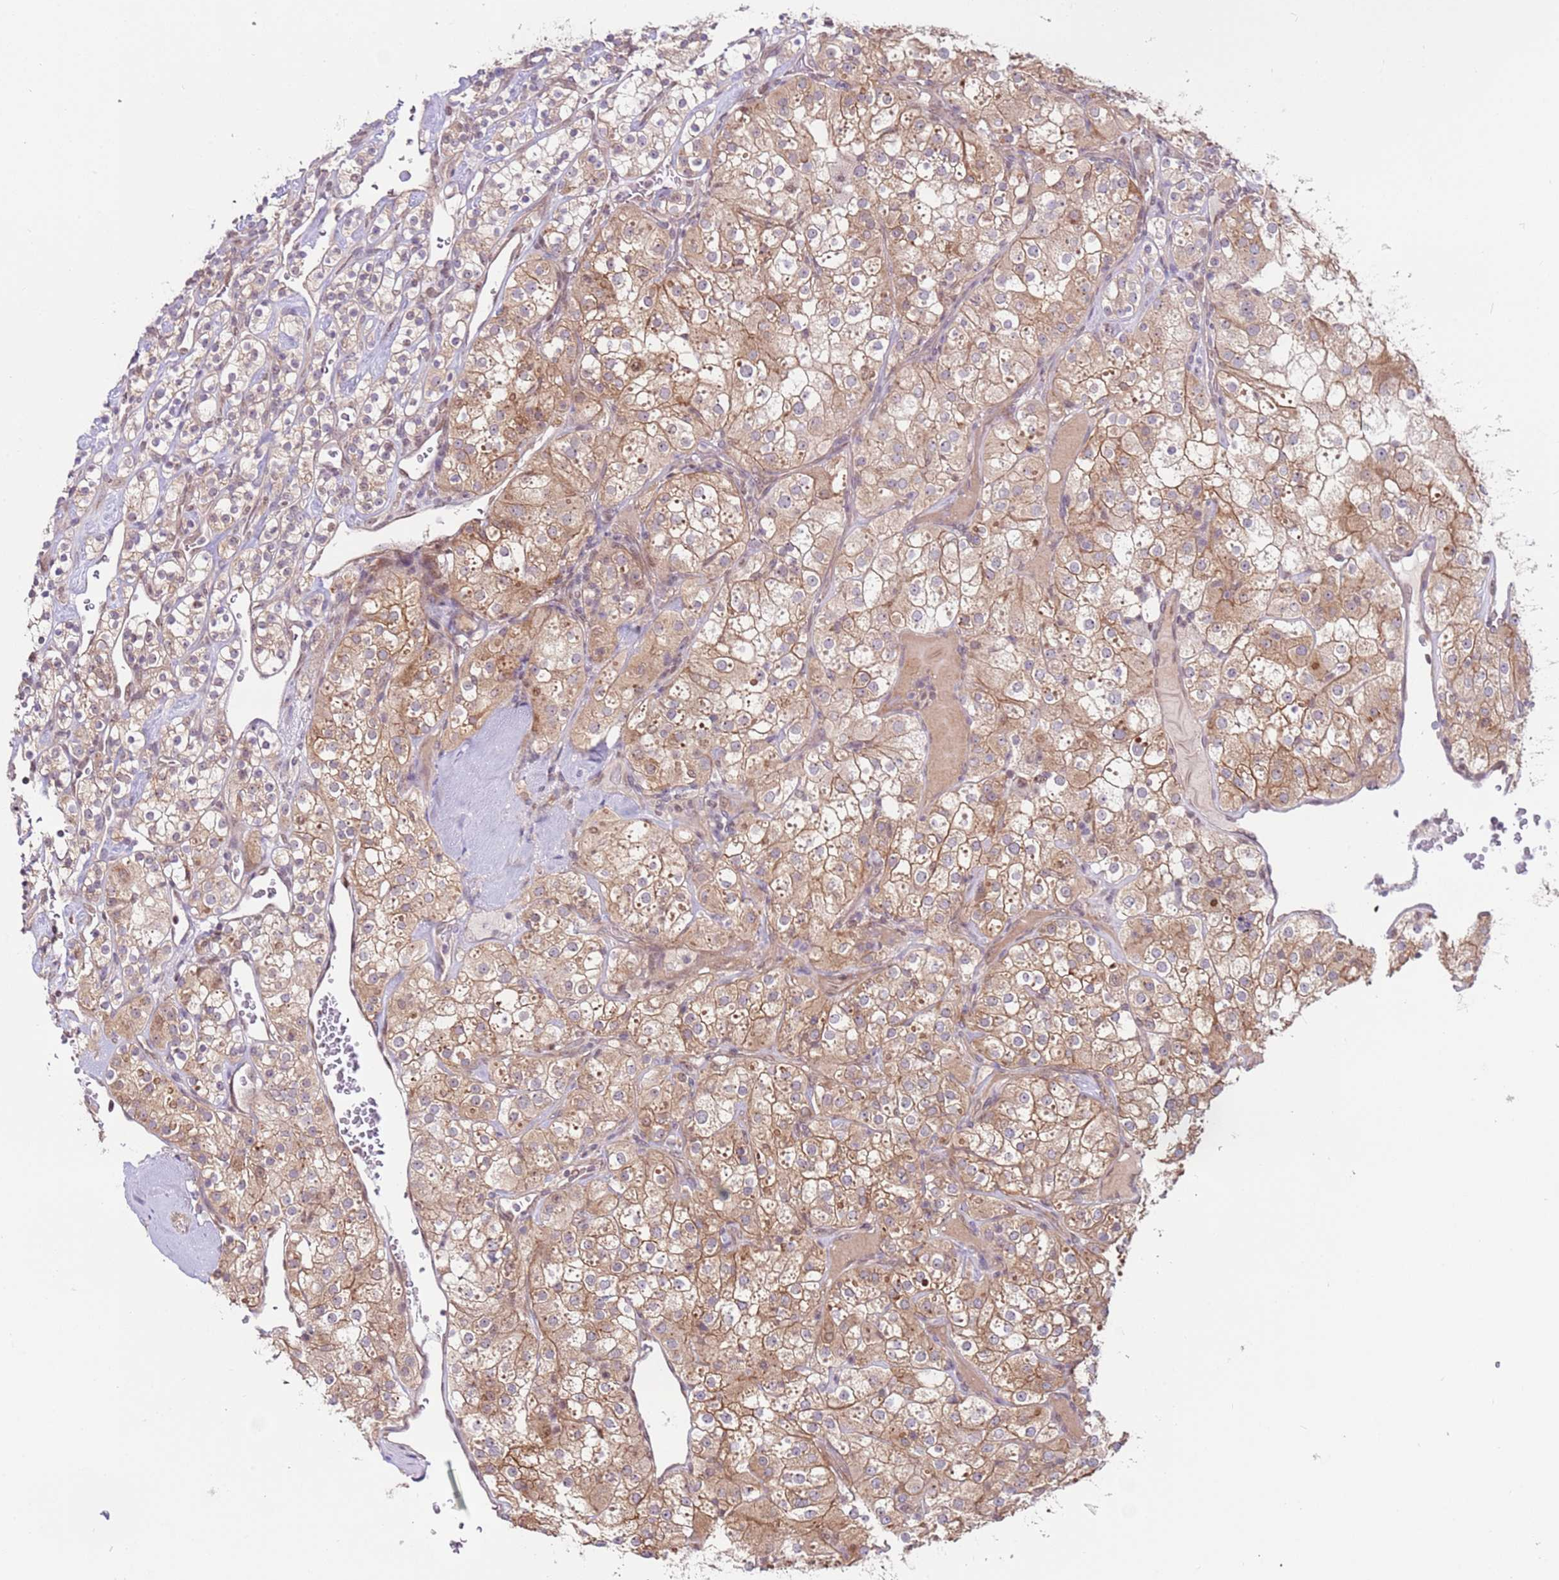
{"staining": {"intensity": "moderate", "quantity": ">75%", "location": "cytoplasmic/membranous"}, "tissue": "renal cancer", "cell_type": "Tumor cells", "image_type": "cancer", "snomed": [{"axis": "morphology", "description": "Adenocarcinoma, NOS"}, {"axis": "topography", "description": "Kidney"}], "caption": "Tumor cells demonstrate moderate cytoplasmic/membranous positivity in about >75% of cells in adenocarcinoma (renal).", "gene": "DCAF4", "patient": {"sex": "male", "age": 77}}